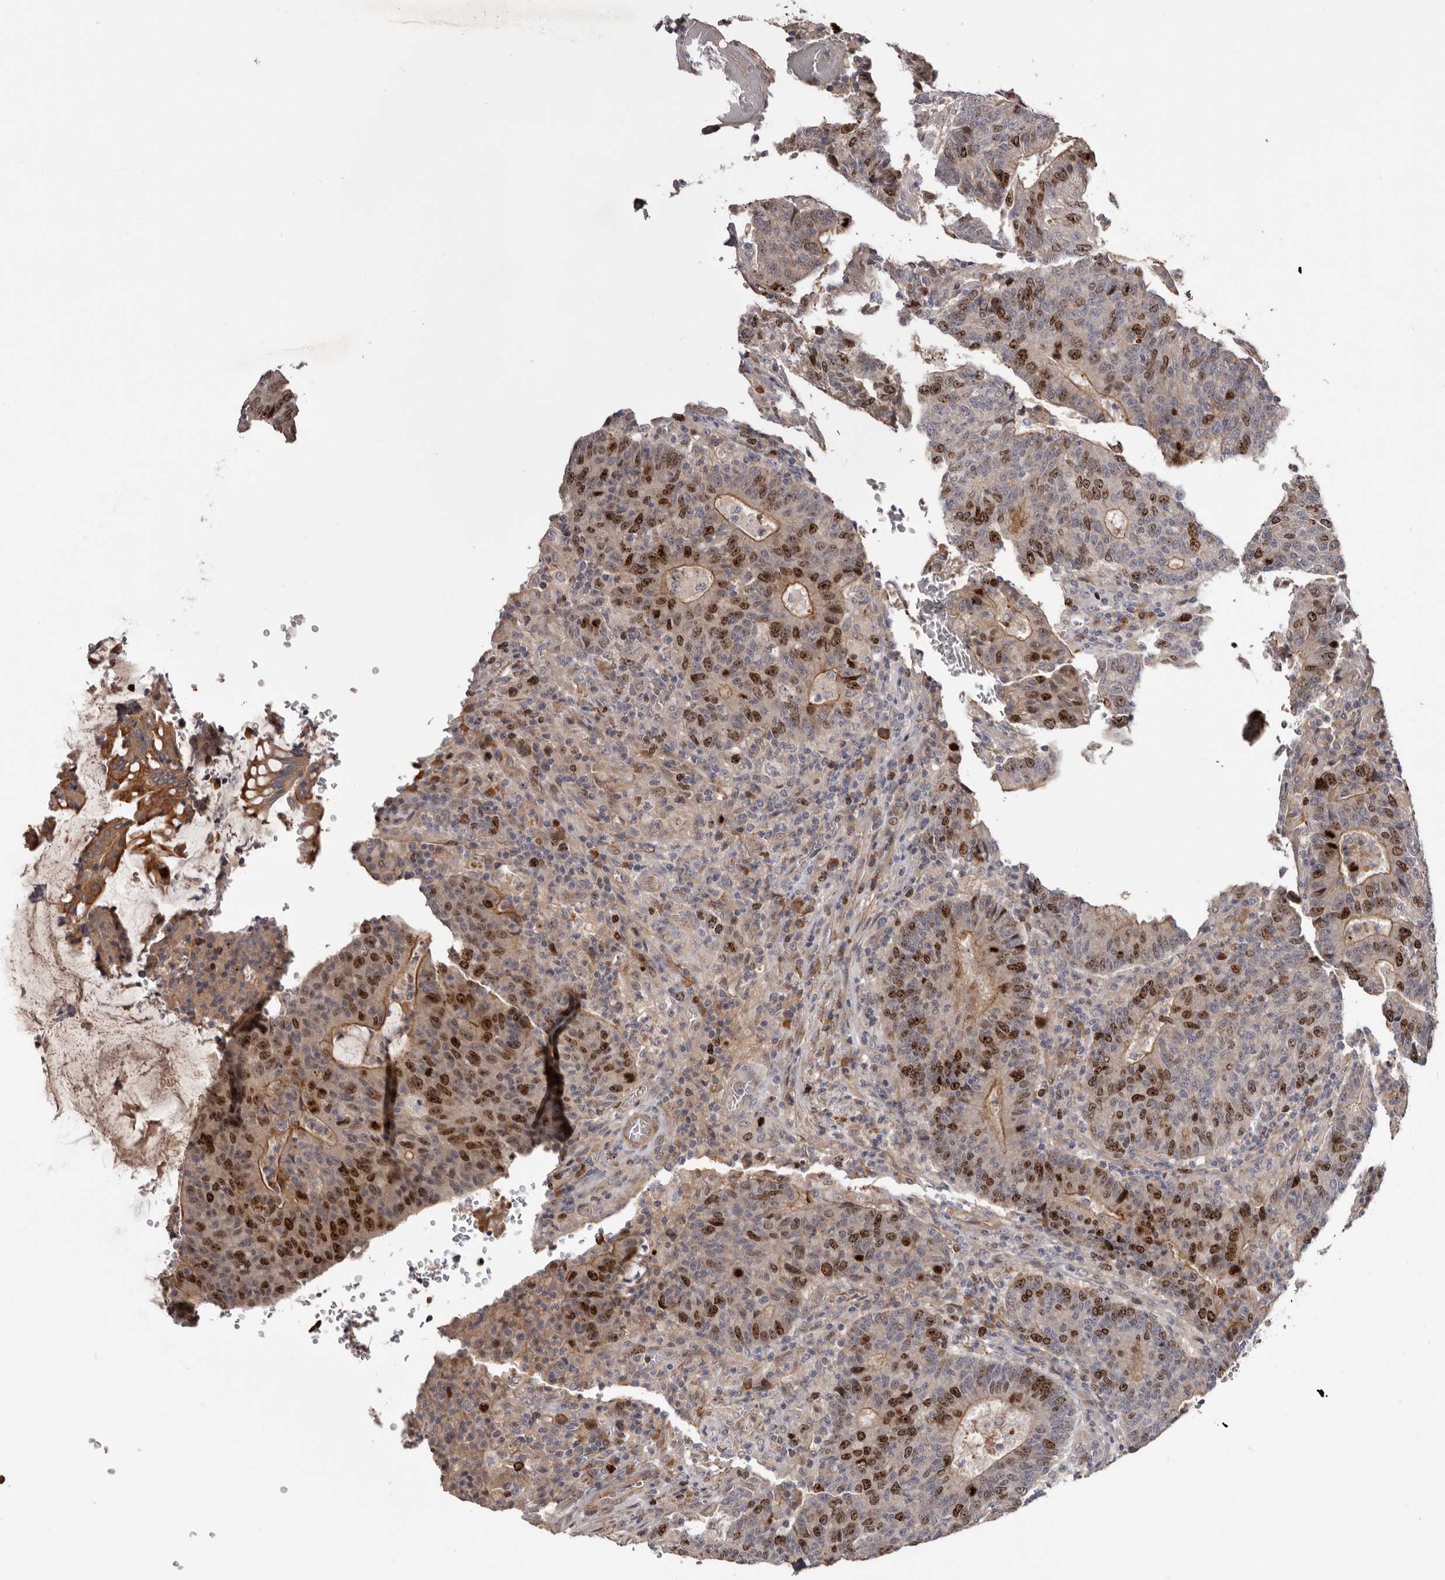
{"staining": {"intensity": "strong", "quantity": "25%-75%", "location": "cytoplasmic/membranous,nuclear"}, "tissue": "colorectal cancer", "cell_type": "Tumor cells", "image_type": "cancer", "snomed": [{"axis": "morphology", "description": "Adenocarcinoma, NOS"}, {"axis": "topography", "description": "Colon"}], "caption": "High-power microscopy captured an IHC micrograph of adenocarcinoma (colorectal), revealing strong cytoplasmic/membranous and nuclear expression in approximately 25%-75% of tumor cells.", "gene": "CDCA8", "patient": {"sex": "female", "age": 75}}